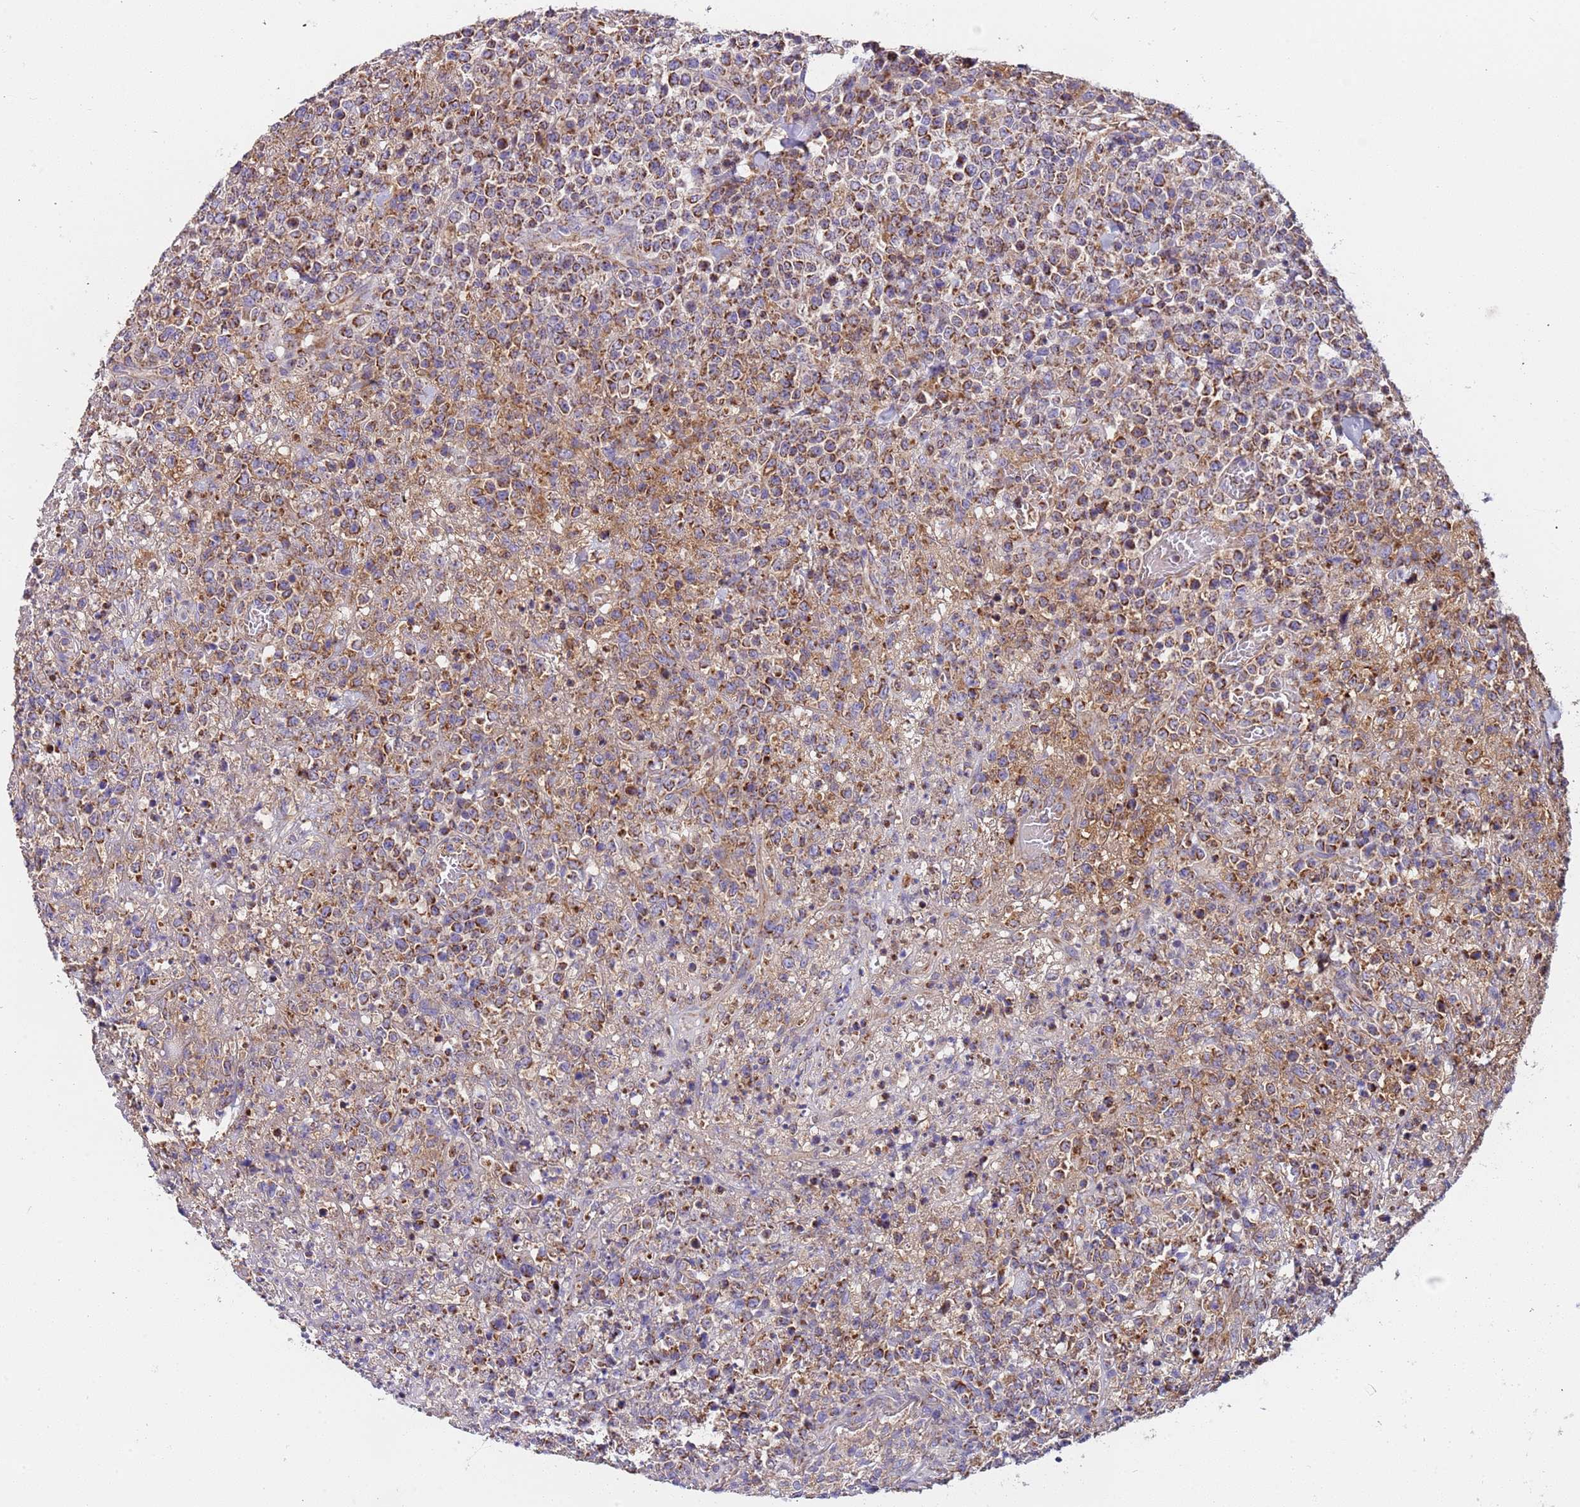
{"staining": {"intensity": "strong", "quantity": ">75%", "location": "cytoplasmic/membranous"}, "tissue": "lymphoma", "cell_type": "Tumor cells", "image_type": "cancer", "snomed": [{"axis": "morphology", "description": "Malignant lymphoma, non-Hodgkin's type, High grade"}, {"axis": "topography", "description": "Colon"}], "caption": "Strong cytoplasmic/membranous expression for a protein is present in about >75% of tumor cells of lymphoma using immunohistochemistry.", "gene": "TMEM126A", "patient": {"sex": "female", "age": 53}}